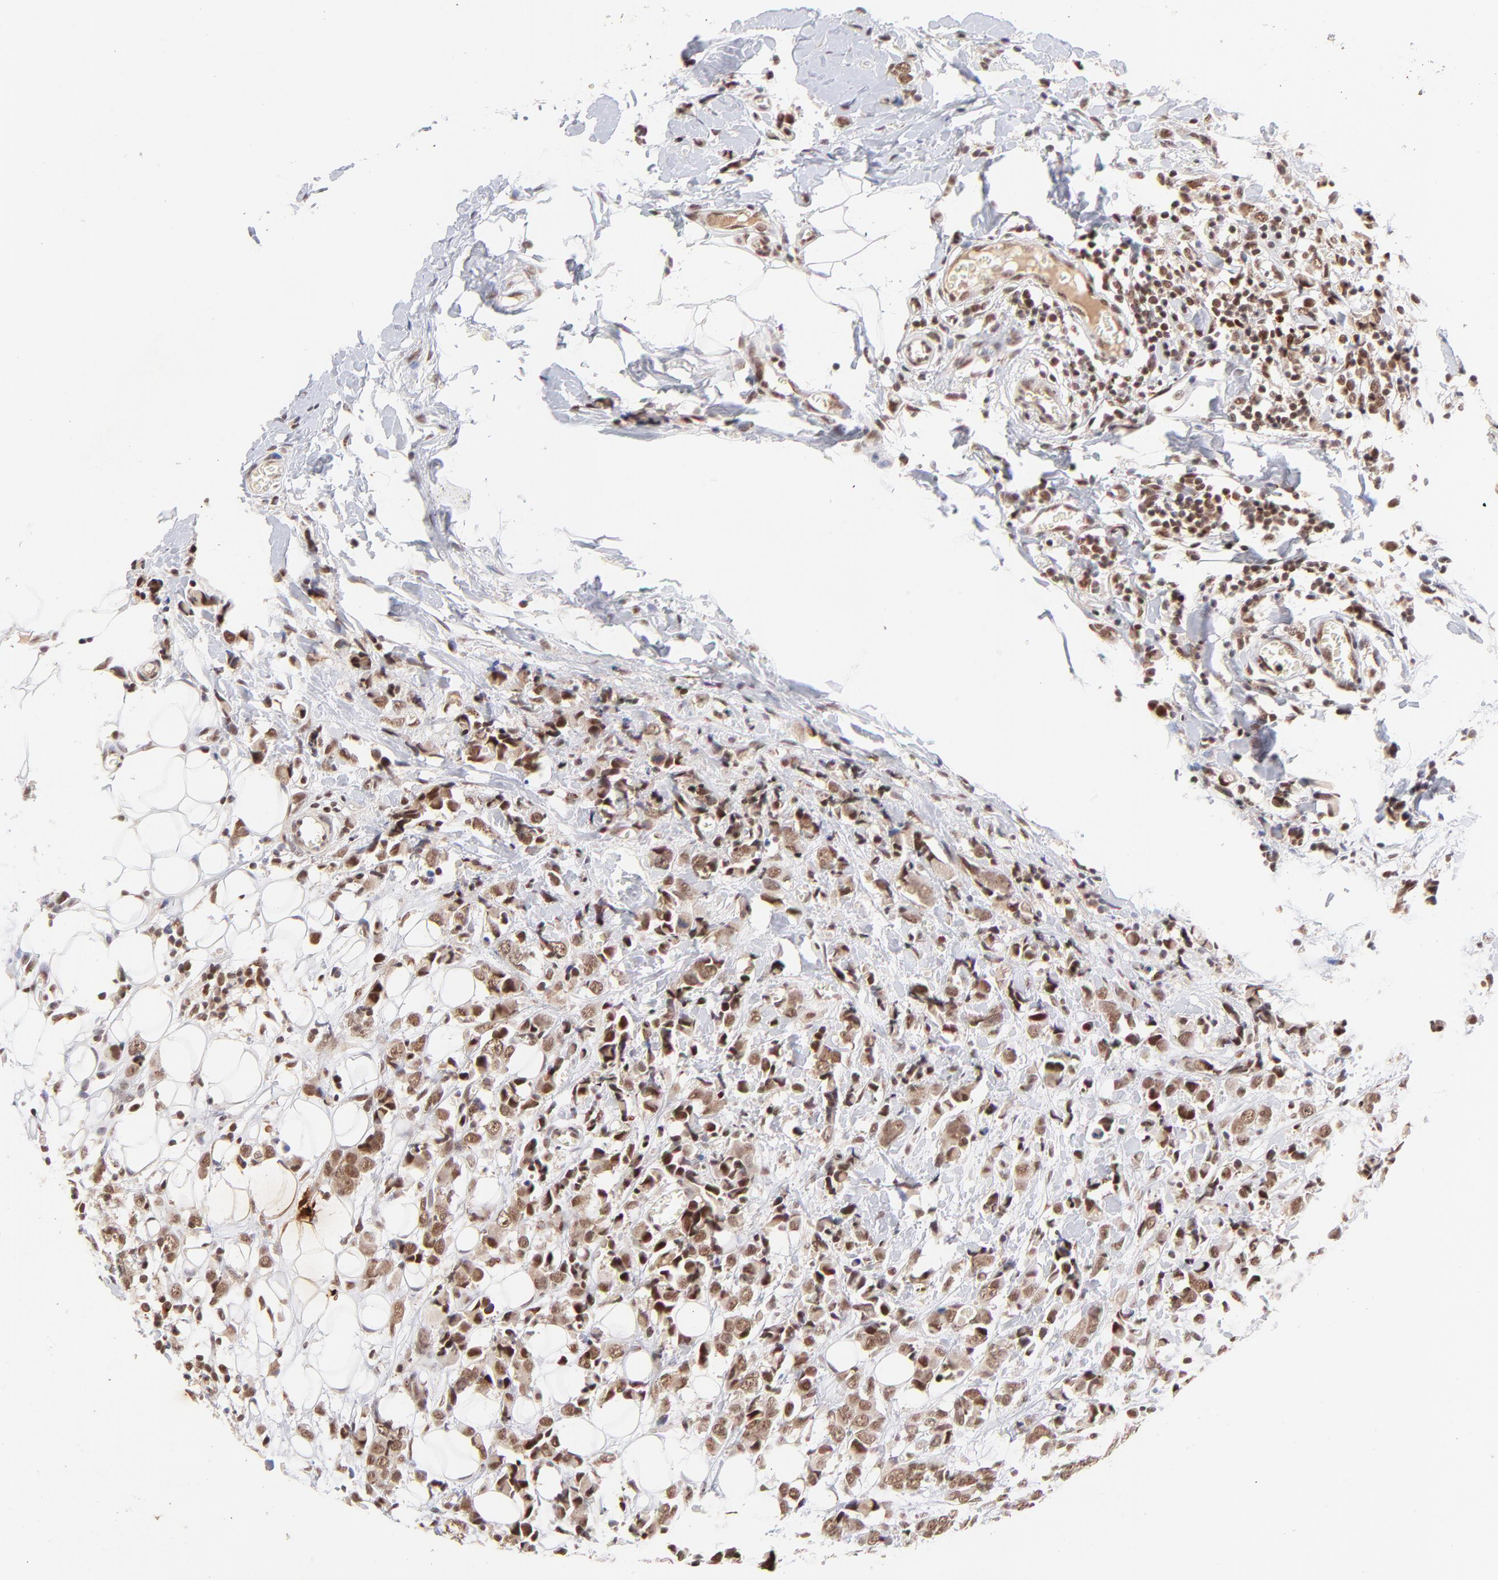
{"staining": {"intensity": "moderate", "quantity": ">75%", "location": "nuclear"}, "tissue": "breast cancer", "cell_type": "Tumor cells", "image_type": "cancer", "snomed": [{"axis": "morphology", "description": "Lobular carcinoma"}, {"axis": "topography", "description": "Breast"}], "caption": "This is a photomicrograph of immunohistochemistry (IHC) staining of breast cancer, which shows moderate staining in the nuclear of tumor cells.", "gene": "MED12", "patient": {"sex": "female", "age": 57}}